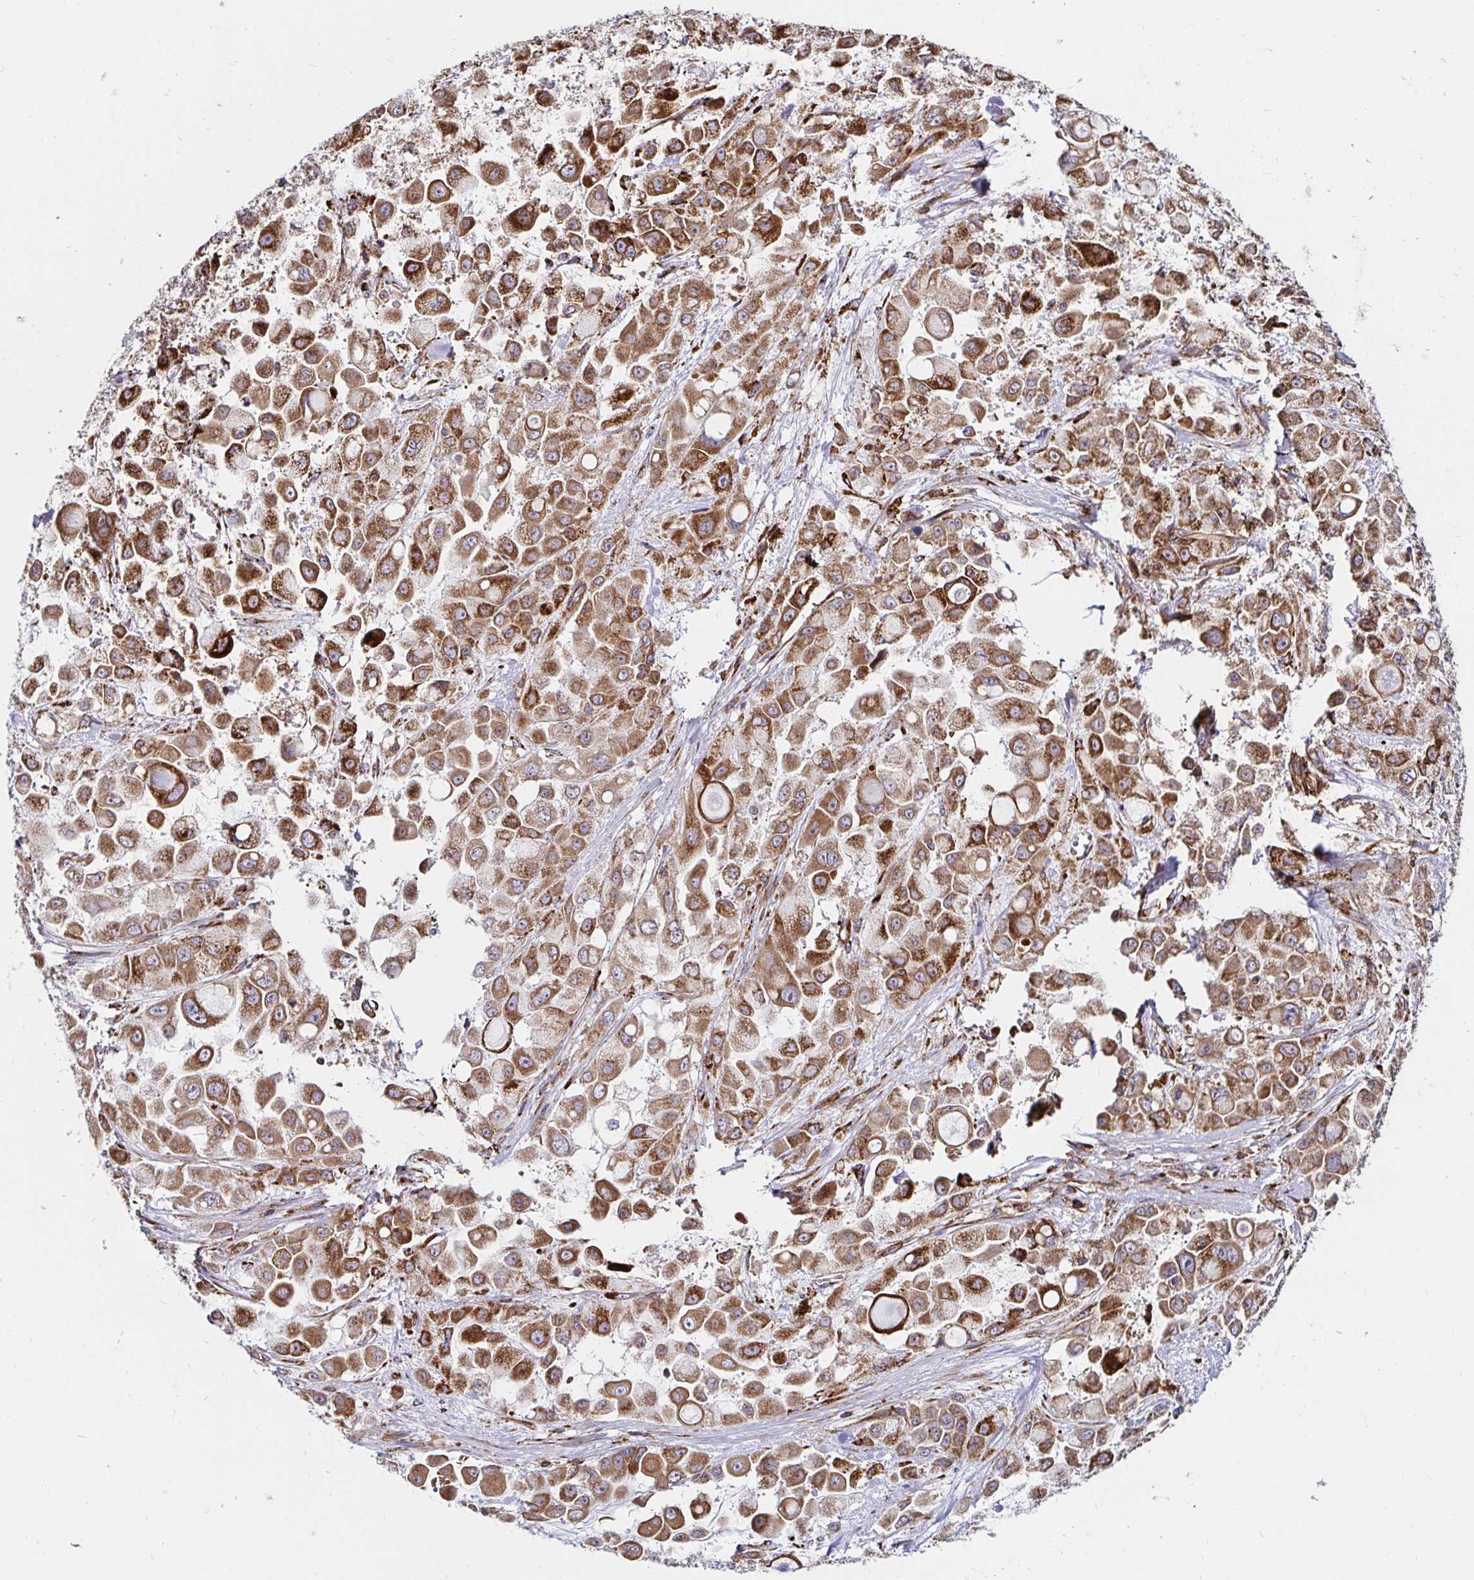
{"staining": {"intensity": "moderate", "quantity": ">75%", "location": "cytoplasmic/membranous"}, "tissue": "stomach cancer", "cell_type": "Tumor cells", "image_type": "cancer", "snomed": [{"axis": "morphology", "description": "Adenocarcinoma, NOS"}, {"axis": "topography", "description": "Stomach"}], "caption": "Tumor cells exhibit medium levels of moderate cytoplasmic/membranous expression in about >75% of cells in stomach cancer. (DAB (3,3'-diaminobenzidine) IHC with brightfield microscopy, high magnification).", "gene": "SMYD3", "patient": {"sex": "female", "age": 76}}